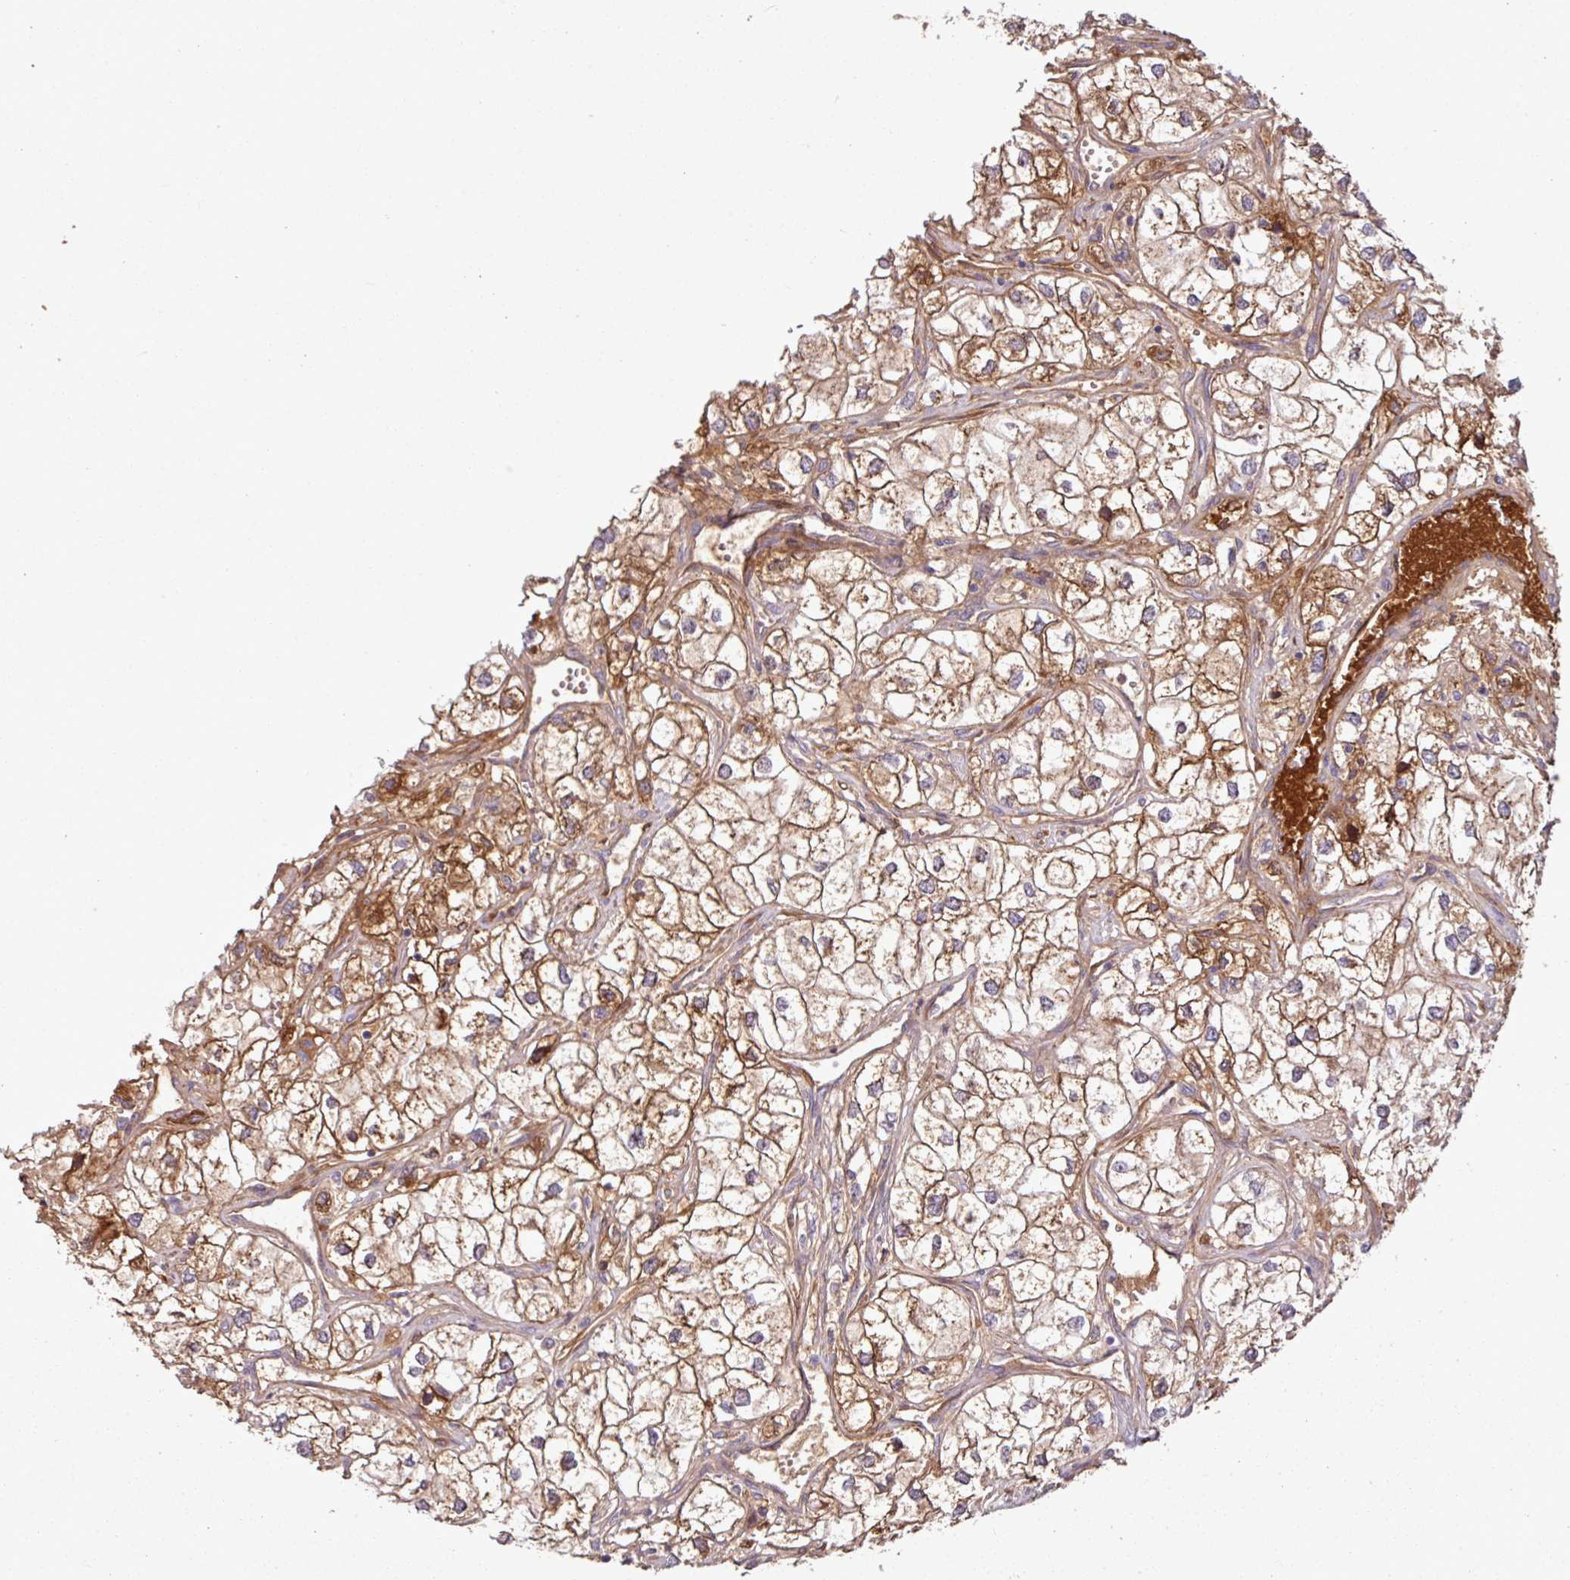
{"staining": {"intensity": "moderate", "quantity": ">75%", "location": "cytoplasmic/membranous"}, "tissue": "renal cancer", "cell_type": "Tumor cells", "image_type": "cancer", "snomed": [{"axis": "morphology", "description": "Adenocarcinoma, NOS"}, {"axis": "topography", "description": "Kidney"}], "caption": "Immunohistochemical staining of renal cancer shows moderate cytoplasmic/membranous protein positivity in approximately >75% of tumor cells.", "gene": "C4B", "patient": {"sex": "male", "age": 59}}